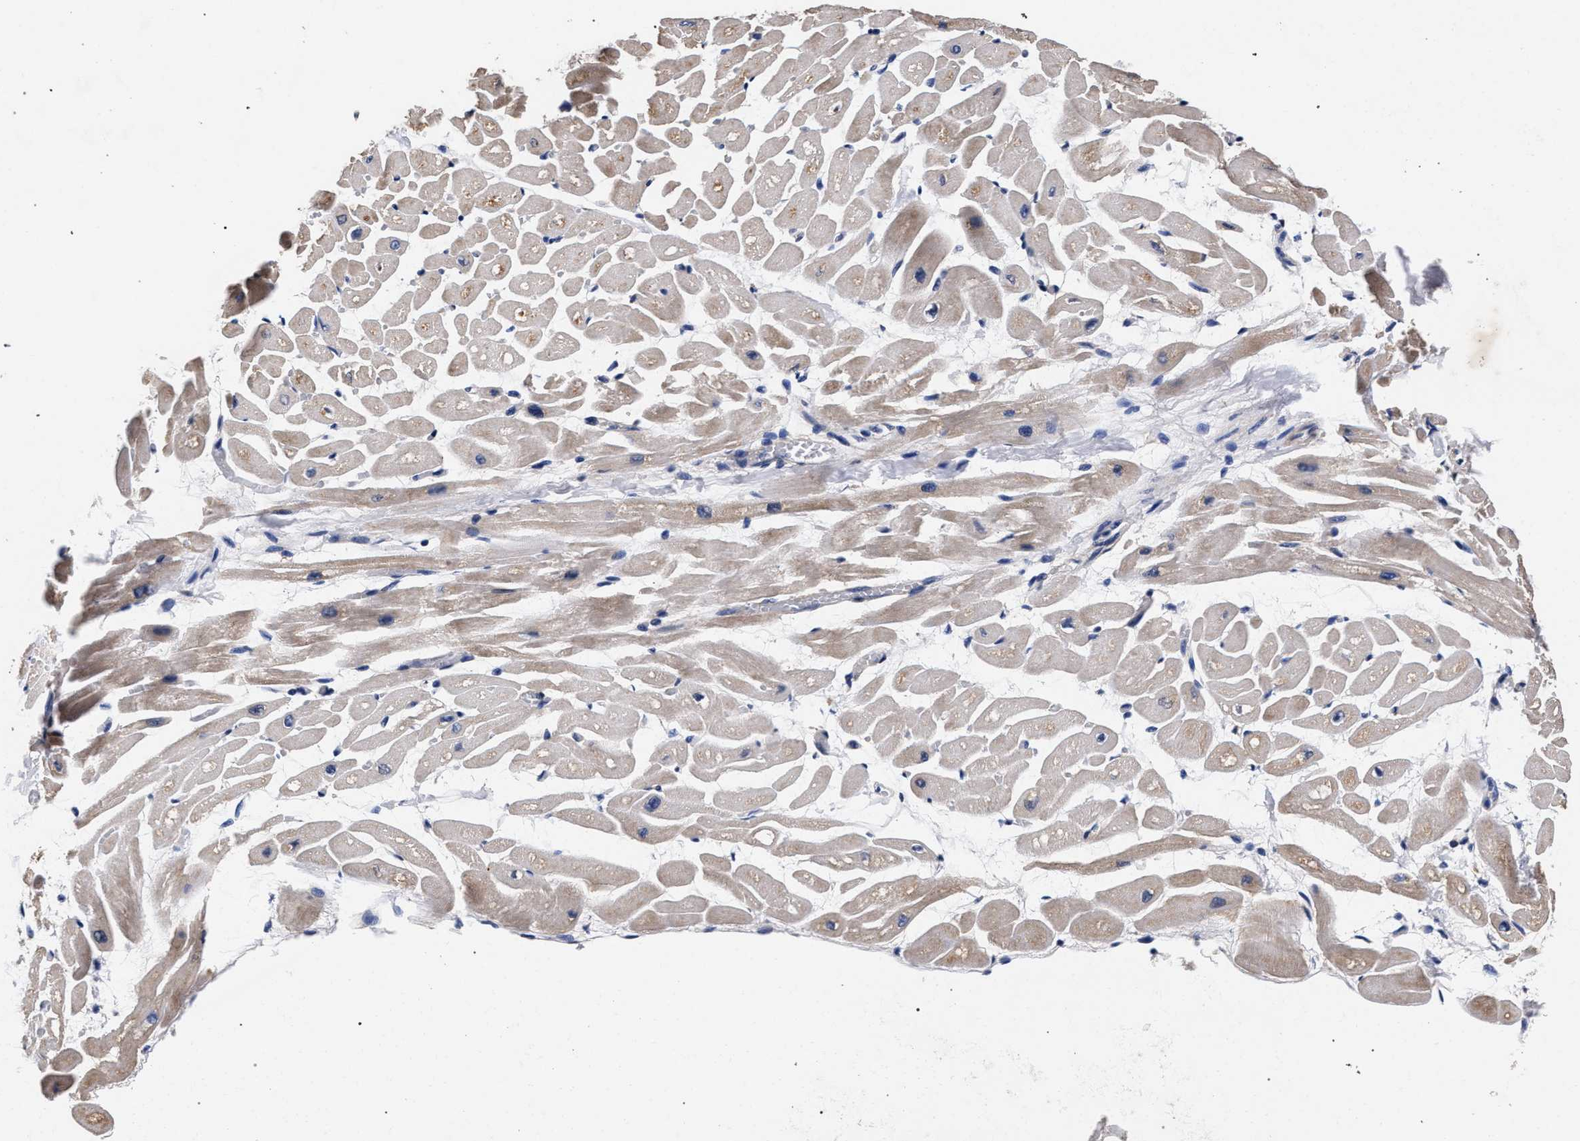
{"staining": {"intensity": "moderate", "quantity": "25%-75%", "location": "cytoplasmic/membranous"}, "tissue": "heart muscle", "cell_type": "Cardiomyocytes", "image_type": "normal", "snomed": [{"axis": "morphology", "description": "Normal tissue, NOS"}, {"axis": "topography", "description": "Heart"}], "caption": "Moderate cytoplasmic/membranous protein positivity is seen in approximately 25%-75% of cardiomyocytes in heart muscle. The protein is shown in brown color, while the nuclei are stained blue.", "gene": "CFAP95", "patient": {"sex": "male", "age": 45}}